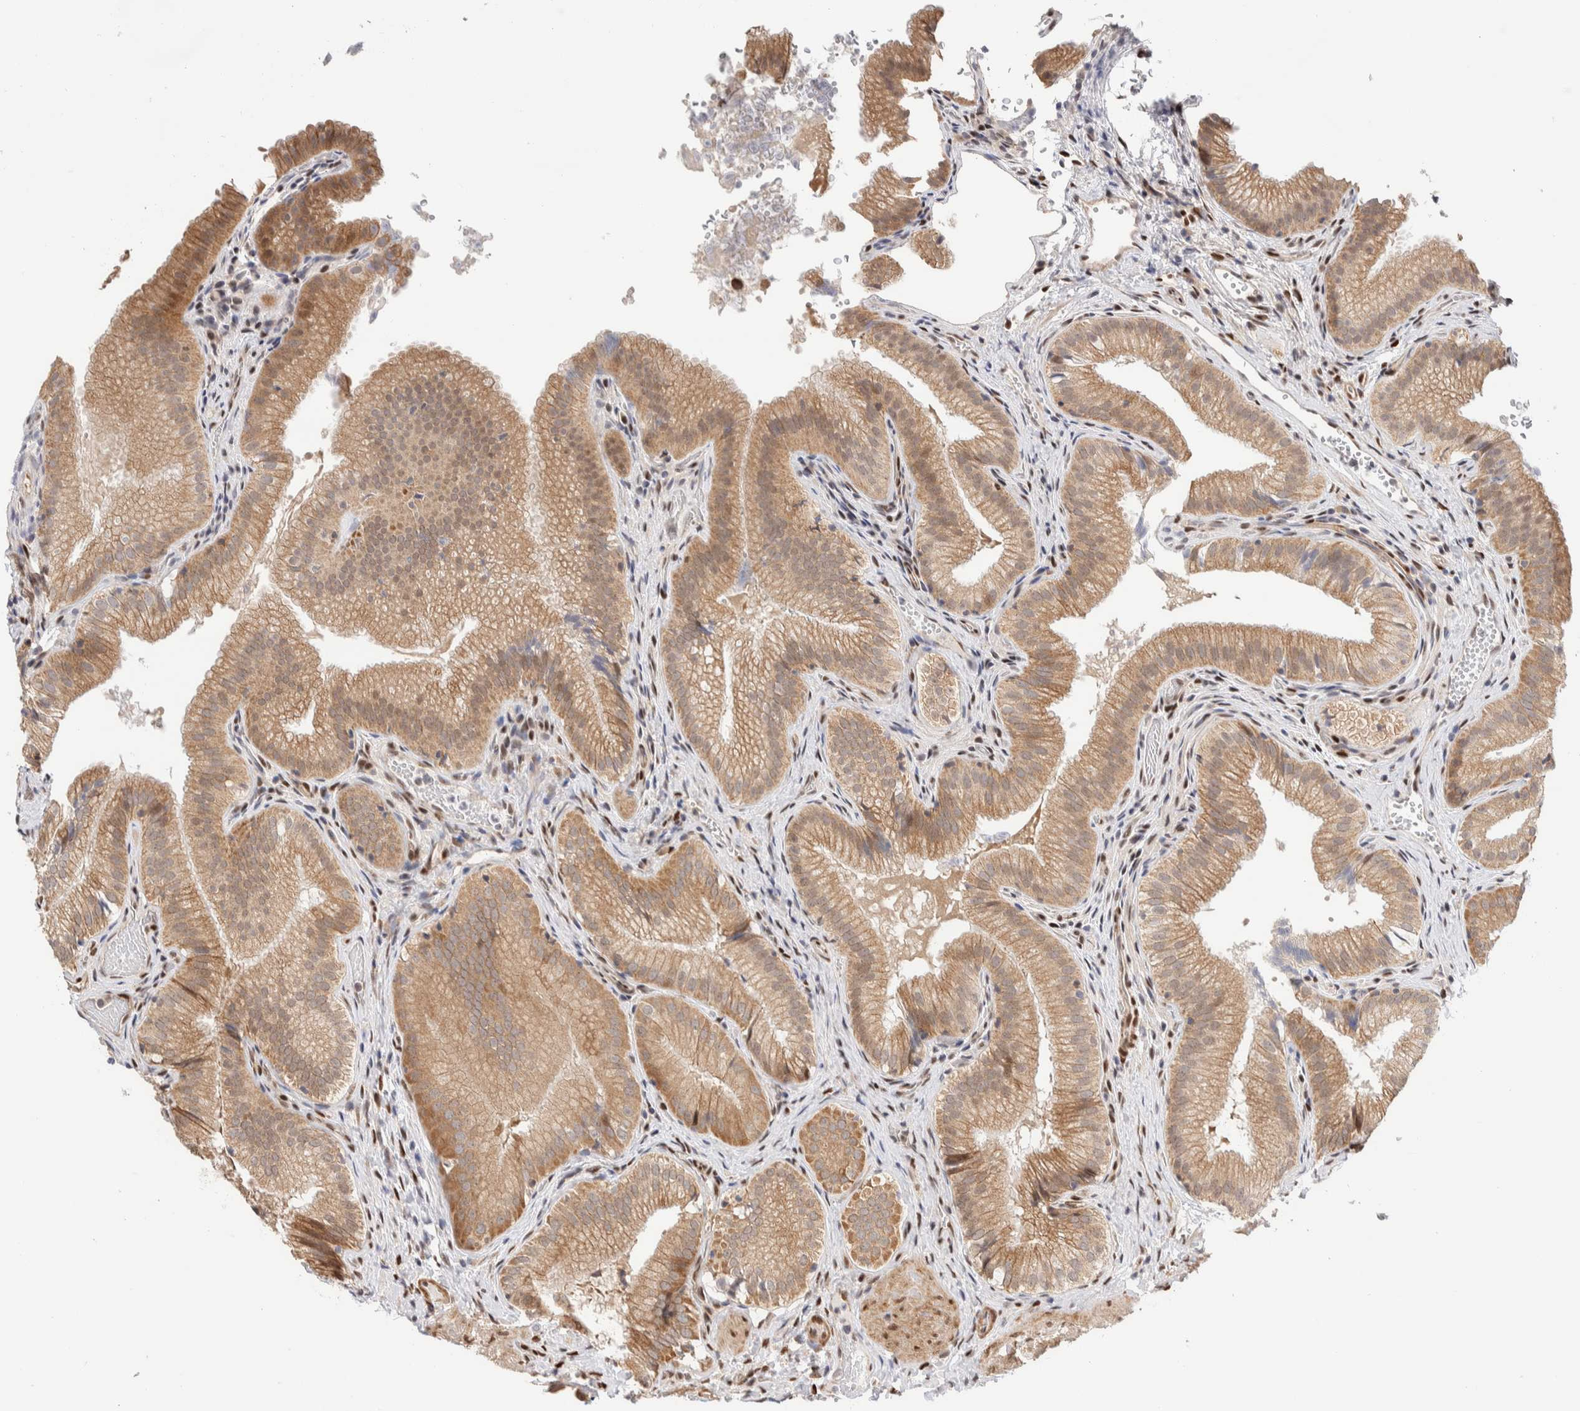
{"staining": {"intensity": "moderate", "quantity": ">75%", "location": "cytoplasmic/membranous,nuclear"}, "tissue": "gallbladder", "cell_type": "Glandular cells", "image_type": "normal", "snomed": [{"axis": "morphology", "description": "Normal tissue, NOS"}, {"axis": "topography", "description": "Gallbladder"}], "caption": "Gallbladder stained with immunohistochemistry (IHC) demonstrates moderate cytoplasmic/membranous,nuclear positivity in about >75% of glandular cells.", "gene": "NSMAF", "patient": {"sex": "female", "age": 30}}